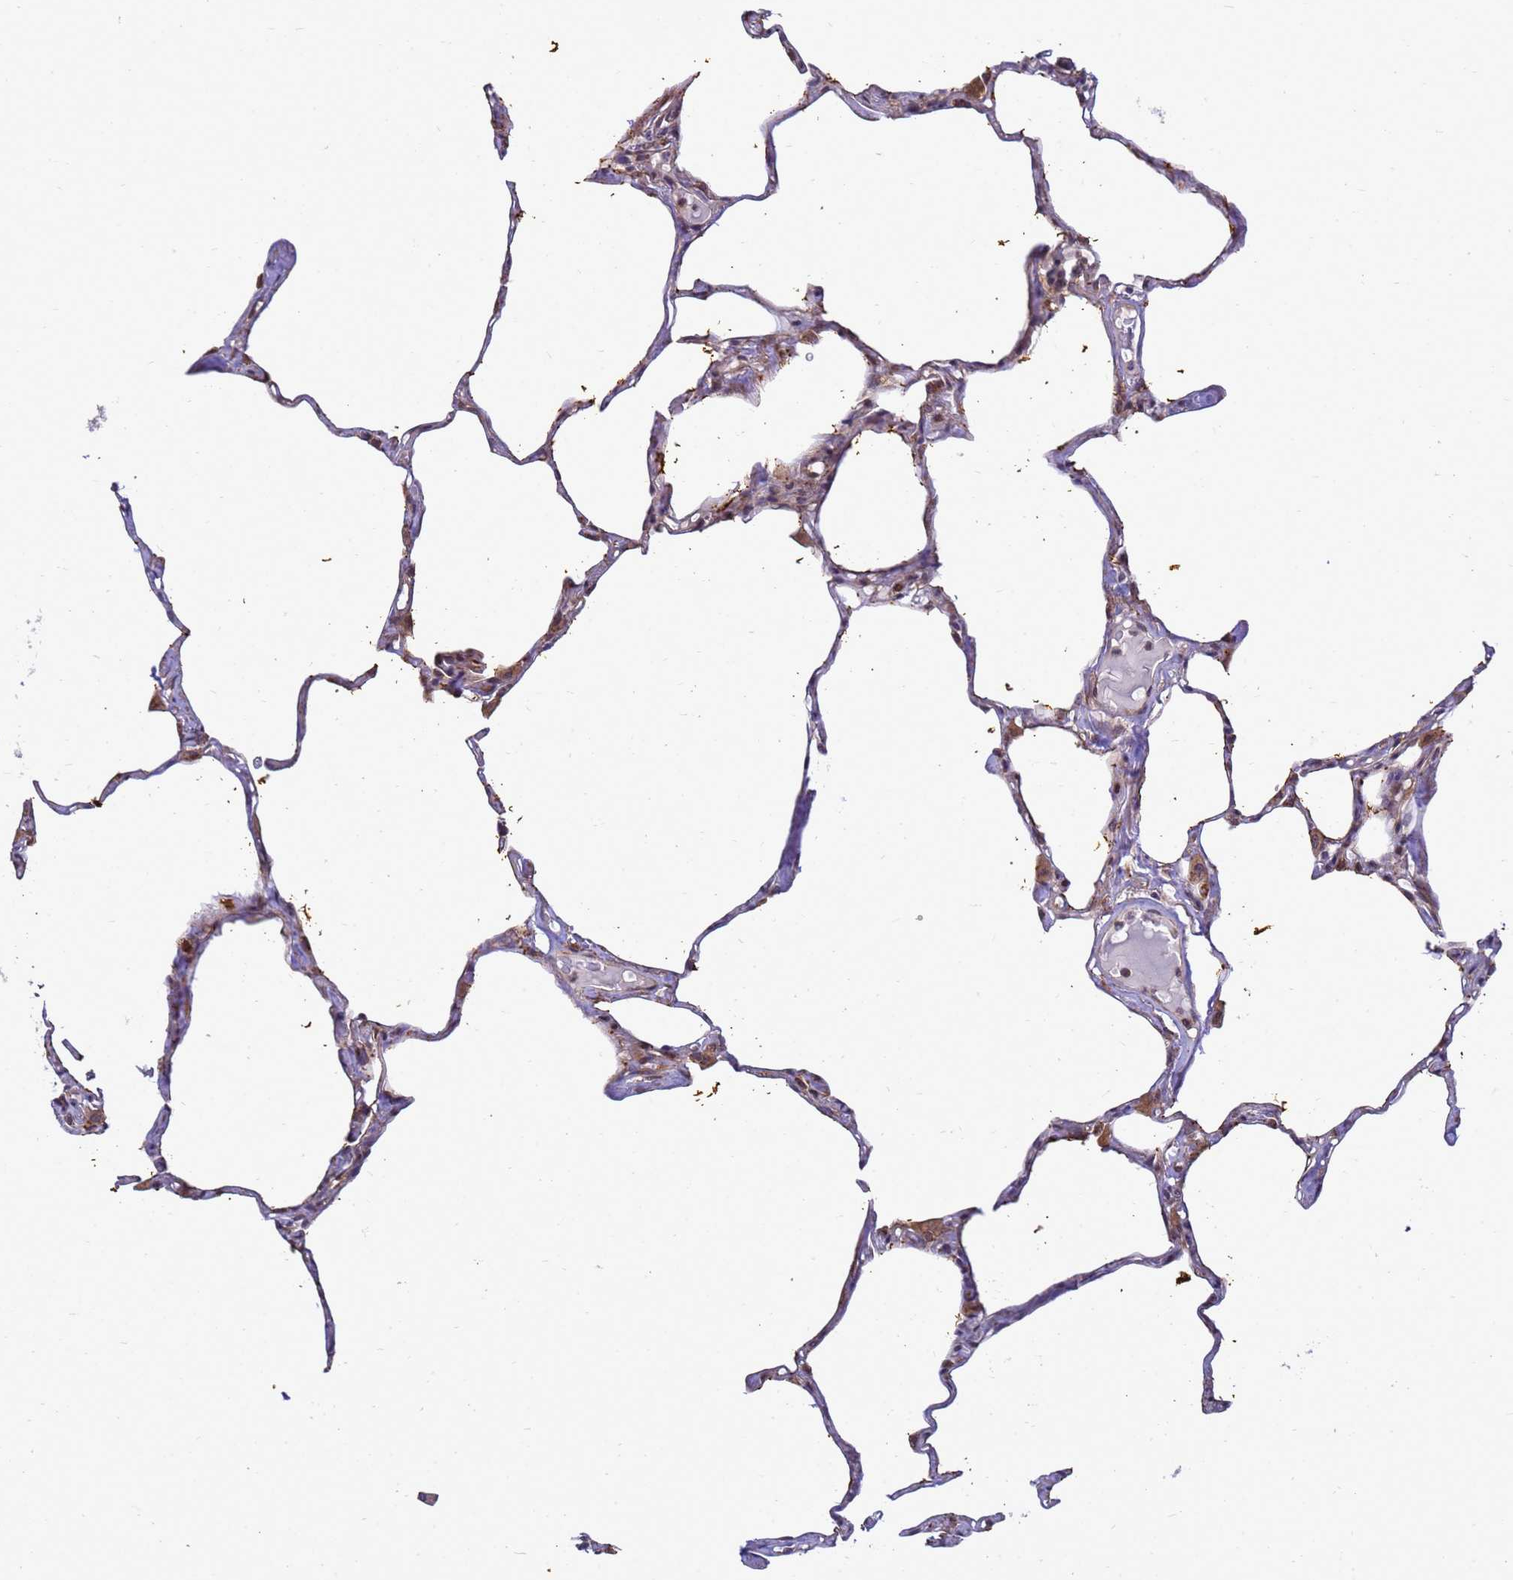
{"staining": {"intensity": "weak", "quantity": "<25%", "location": "cytoplasmic/membranous"}, "tissue": "lung", "cell_type": "Alveolar cells", "image_type": "normal", "snomed": [{"axis": "morphology", "description": "Normal tissue, NOS"}, {"axis": "topography", "description": "Lung"}], "caption": "Image shows no protein expression in alveolar cells of unremarkable lung.", "gene": "C12orf43", "patient": {"sex": "male", "age": 65}}